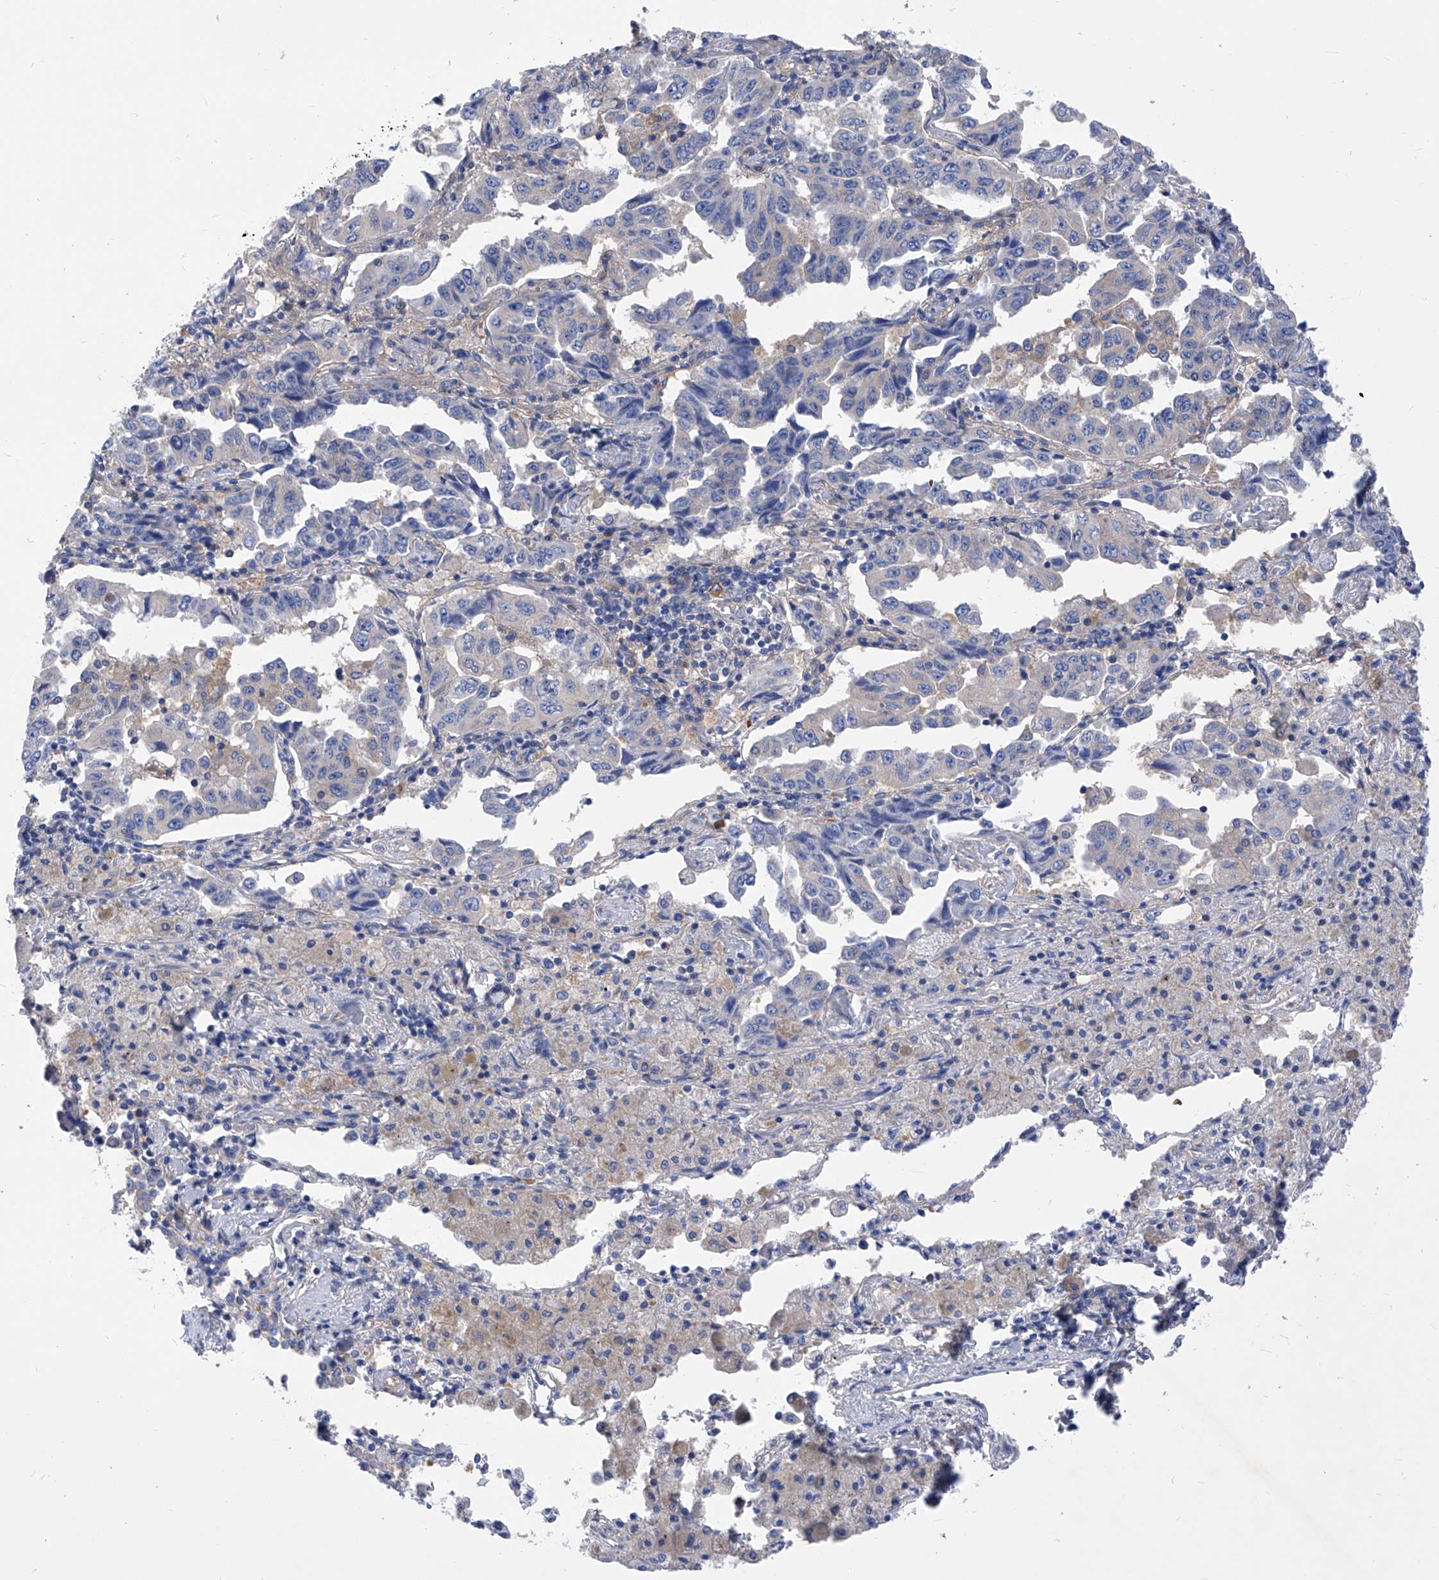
{"staining": {"intensity": "negative", "quantity": "none", "location": "none"}, "tissue": "lung cancer", "cell_type": "Tumor cells", "image_type": "cancer", "snomed": [{"axis": "morphology", "description": "Adenocarcinoma, NOS"}, {"axis": "topography", "description": "Lung"}], "caption": "High power microscopy micrograph of an IHC image of lung cancer, revealing no significant expression in tumor cells.", "gene": "XPNPEP1", "patient": {"sex": "female", "age": 51}}